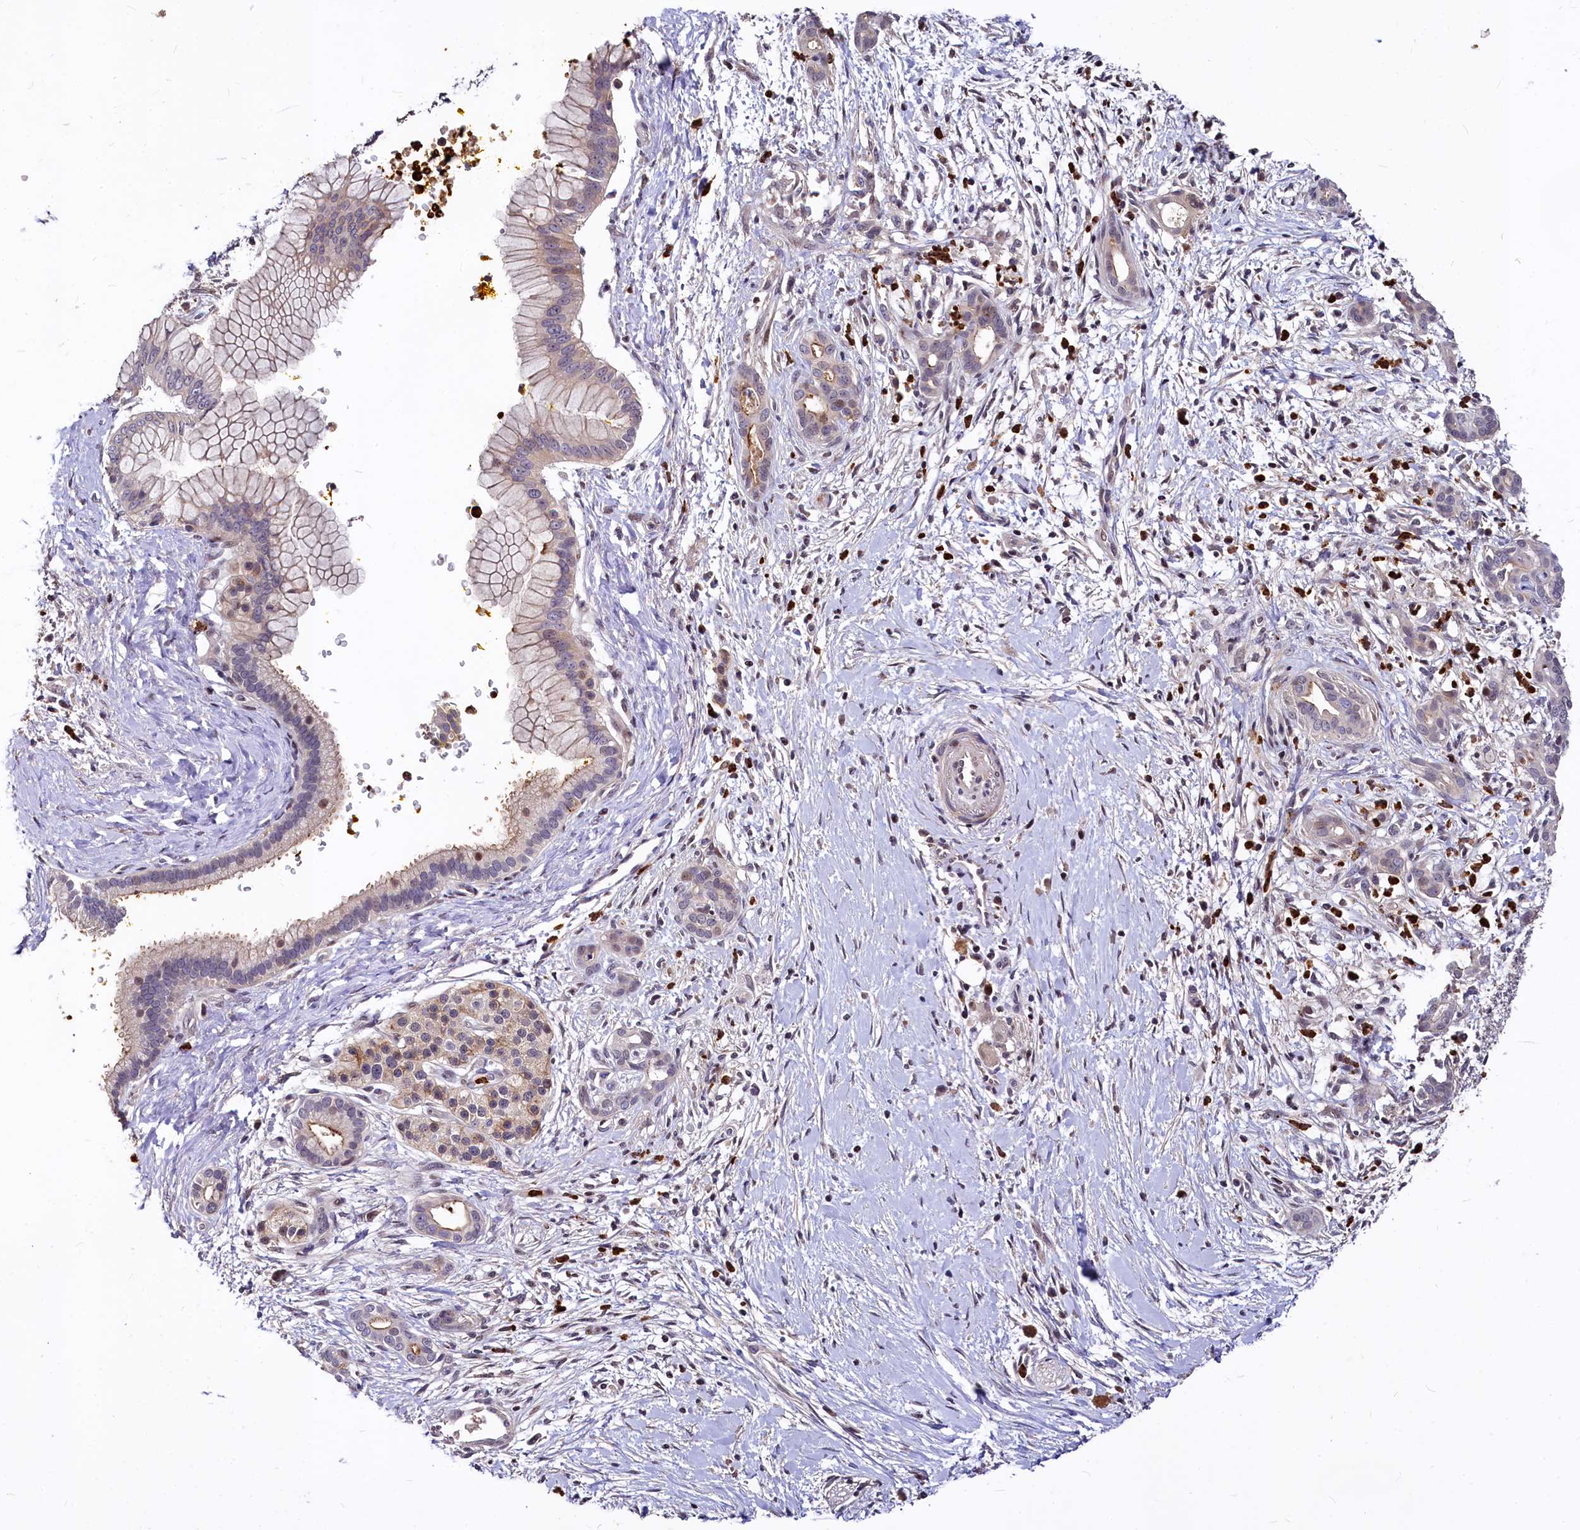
{"staining": {"intensity": "weak", "quantity": "<25%", "location": "cytoplasmic/membranous"}, "tissue": "pancreatic cancer", "cell_type": "Tumor cells", "image_type": "cancer", "snomed": [{"axis": "morphology", "description": "Adenocarcinoma, NOS"}, {"axis": "topography", "description": "Pancreas"}], "caption": "DAB immunohistochemical staining of pancreatic cancer exhibits no significant positivity in tumor cells.", "gene": "ATG101", "patient": {"sex": "male", "age": 58}}